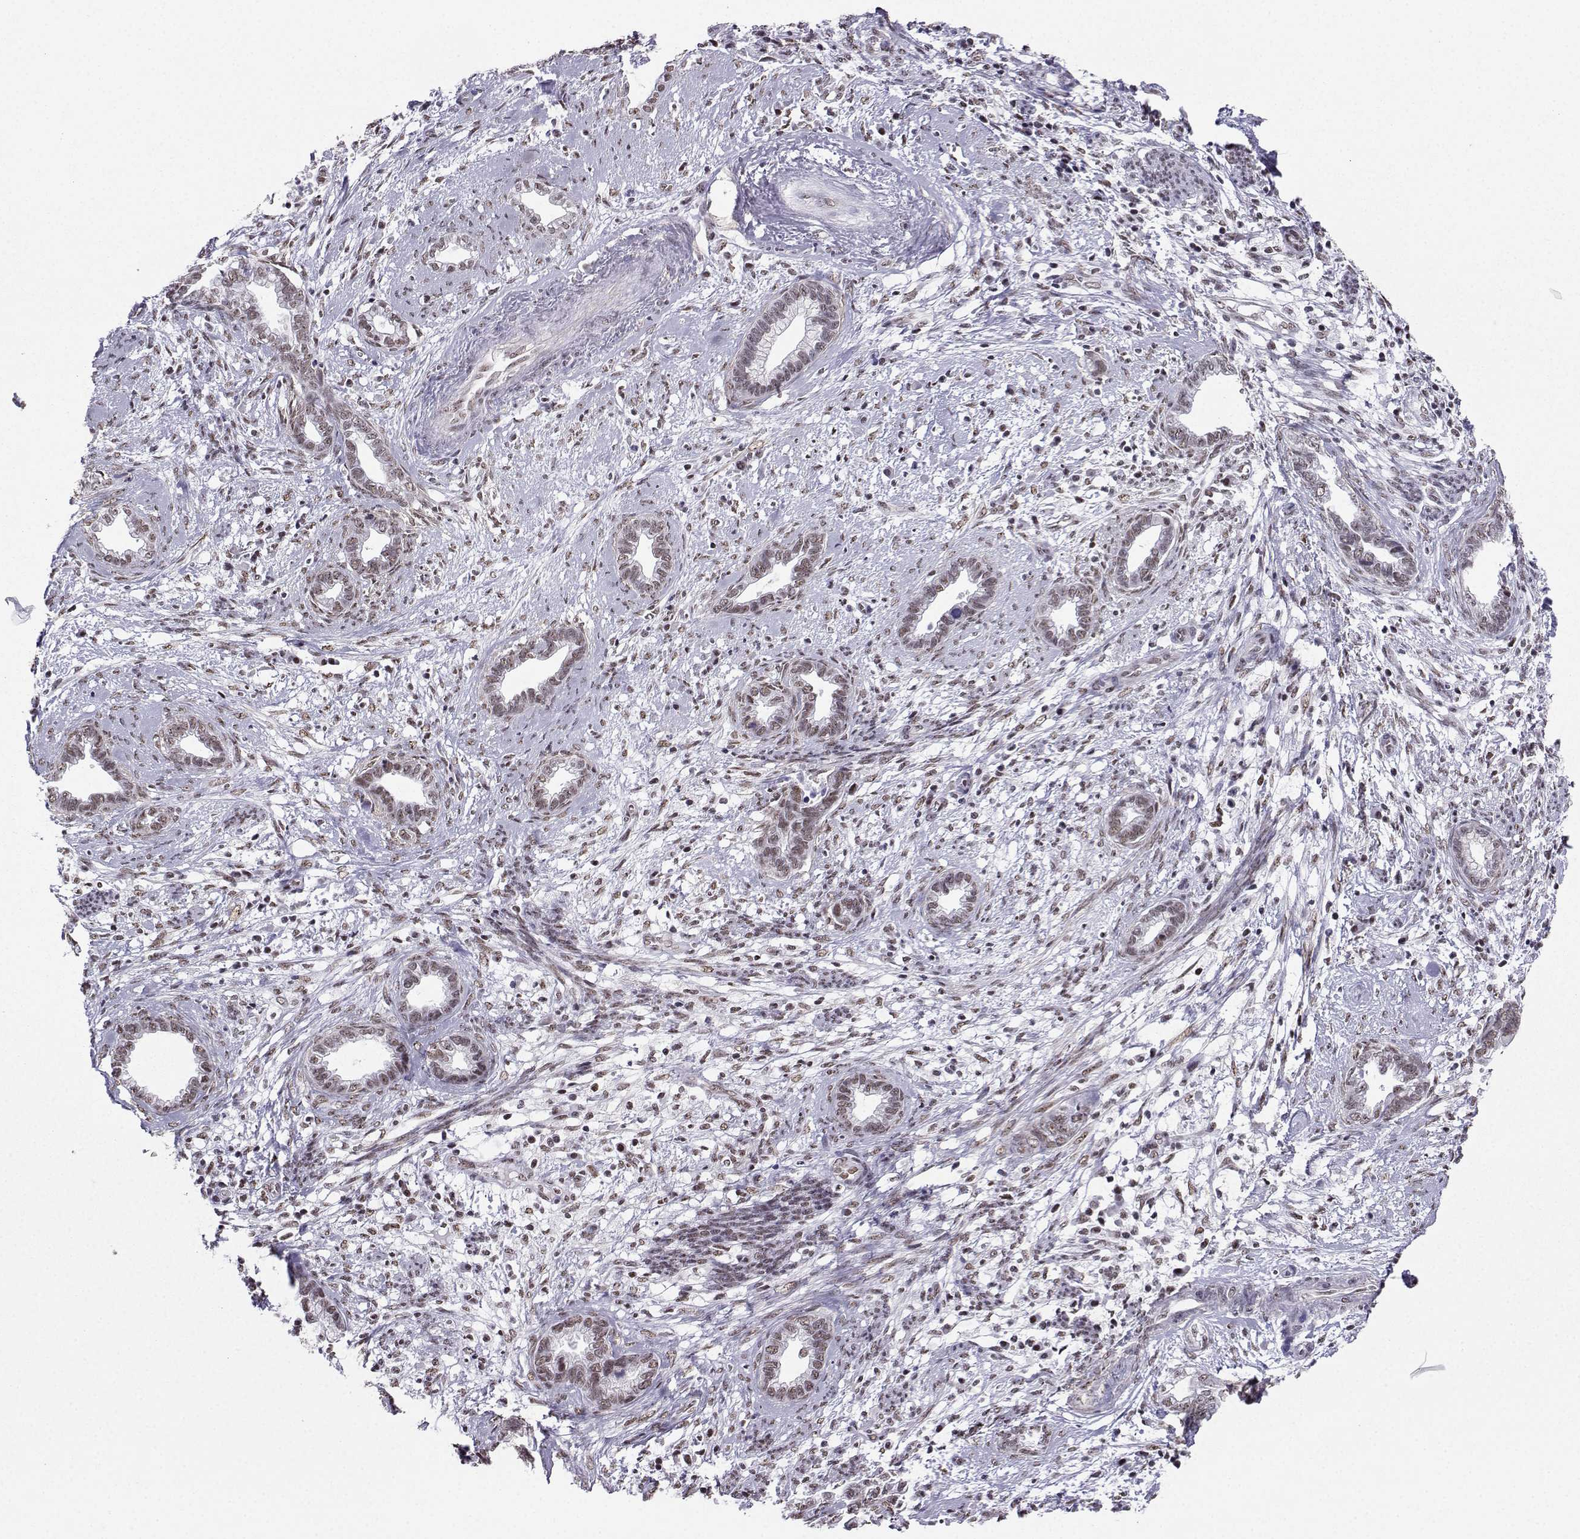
{"staining": {"intensity": "negative", "quantity": "none", "location": "none"}, "tissue": "cervical cancer", "cell_type": "Tumor cells", "image_type": "cancer", "snomed": [{"axis": "morphology", "description": "Adenocarcinoma, NOS"}, {"axis": "topography", "description": "Cervix"}], "caption": "This is an immunohistochemistry (IHC) histopathology image of human cervical adenocarcinoma. There is no expression in tumor cells.", "gene": "CCNK", "patient": {"sex": "female", "age": 62}}